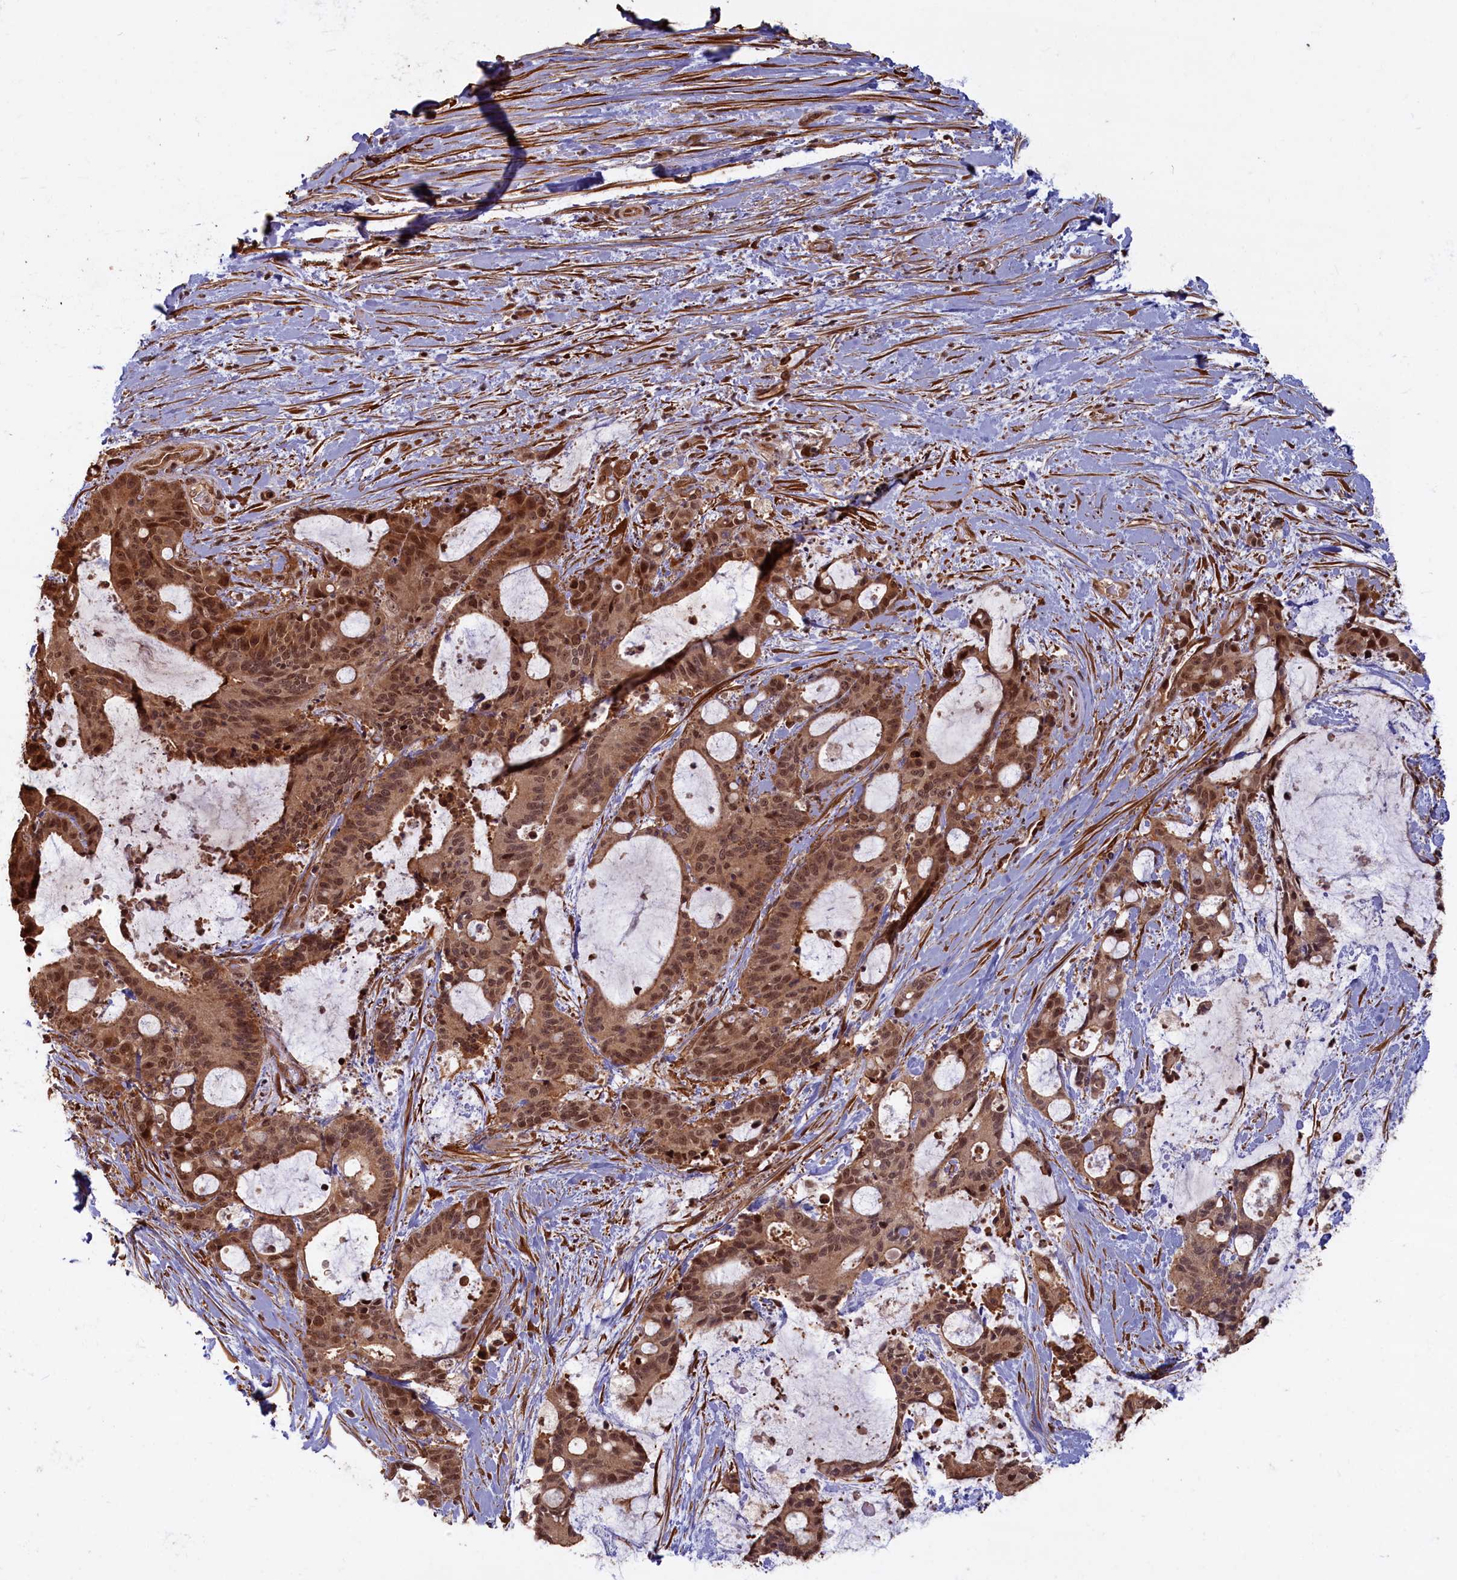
{"staining": {"intensity": "moderate", "quantity": ">75%", "location": "cytoplasmic/membranous,nuclear"}, "tissue": "liver cancer", "cell_type": "Tumor cells", "image_type": "cancer", "snomed": [{"axis": "morphology", "description": "Normal tissue, NOS"}, {"axis": "morphology", "description": "Cholangiocarcinoma"}, {"axis": "topography", "description": "Liver"}, {"axis": "topography", "description": "Peripheral nerve tissue"}], "caption": "Liver cancer (cholangiocarcinoma) tissue displays moderate cytoplasmic/membranous and nuclear staining in approximately >75% of tumor cells", "gene": "HIF3A", "patient": {"sex": "female", "age": 73}}